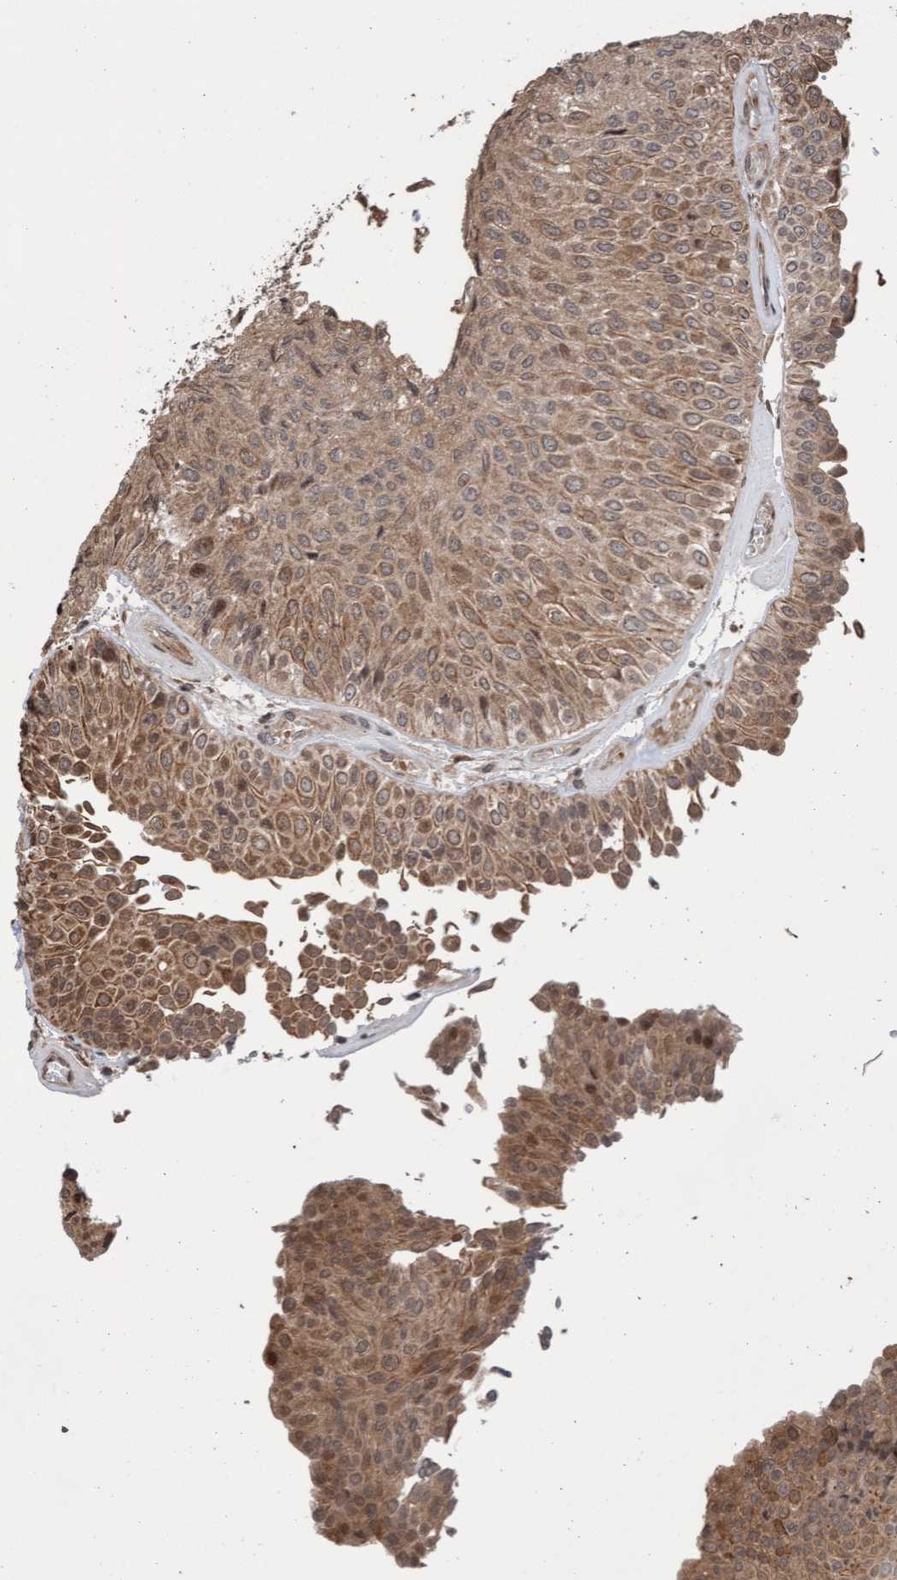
{"staining": {"intensity": "moderate", "quantity": ">75%", "location": "cytoplasmic/membranous"}, "tissue": "urothelial cancer", "cell_type": "Tumor cells", "image_type": "cancer", "snomed": [{"axis": "morphology", "description": "Urothelial carcinoma, Low grade"}, {"axis": "topography", "description": "Urinary bladder"}], "caption": "An image of urothelial cancer stained for a protein demonstrates moderate cytoplasmic/membranous brown staining in tumor cells.", "gene": "PECR", "patient": {"sex": "male", "age": 78}}